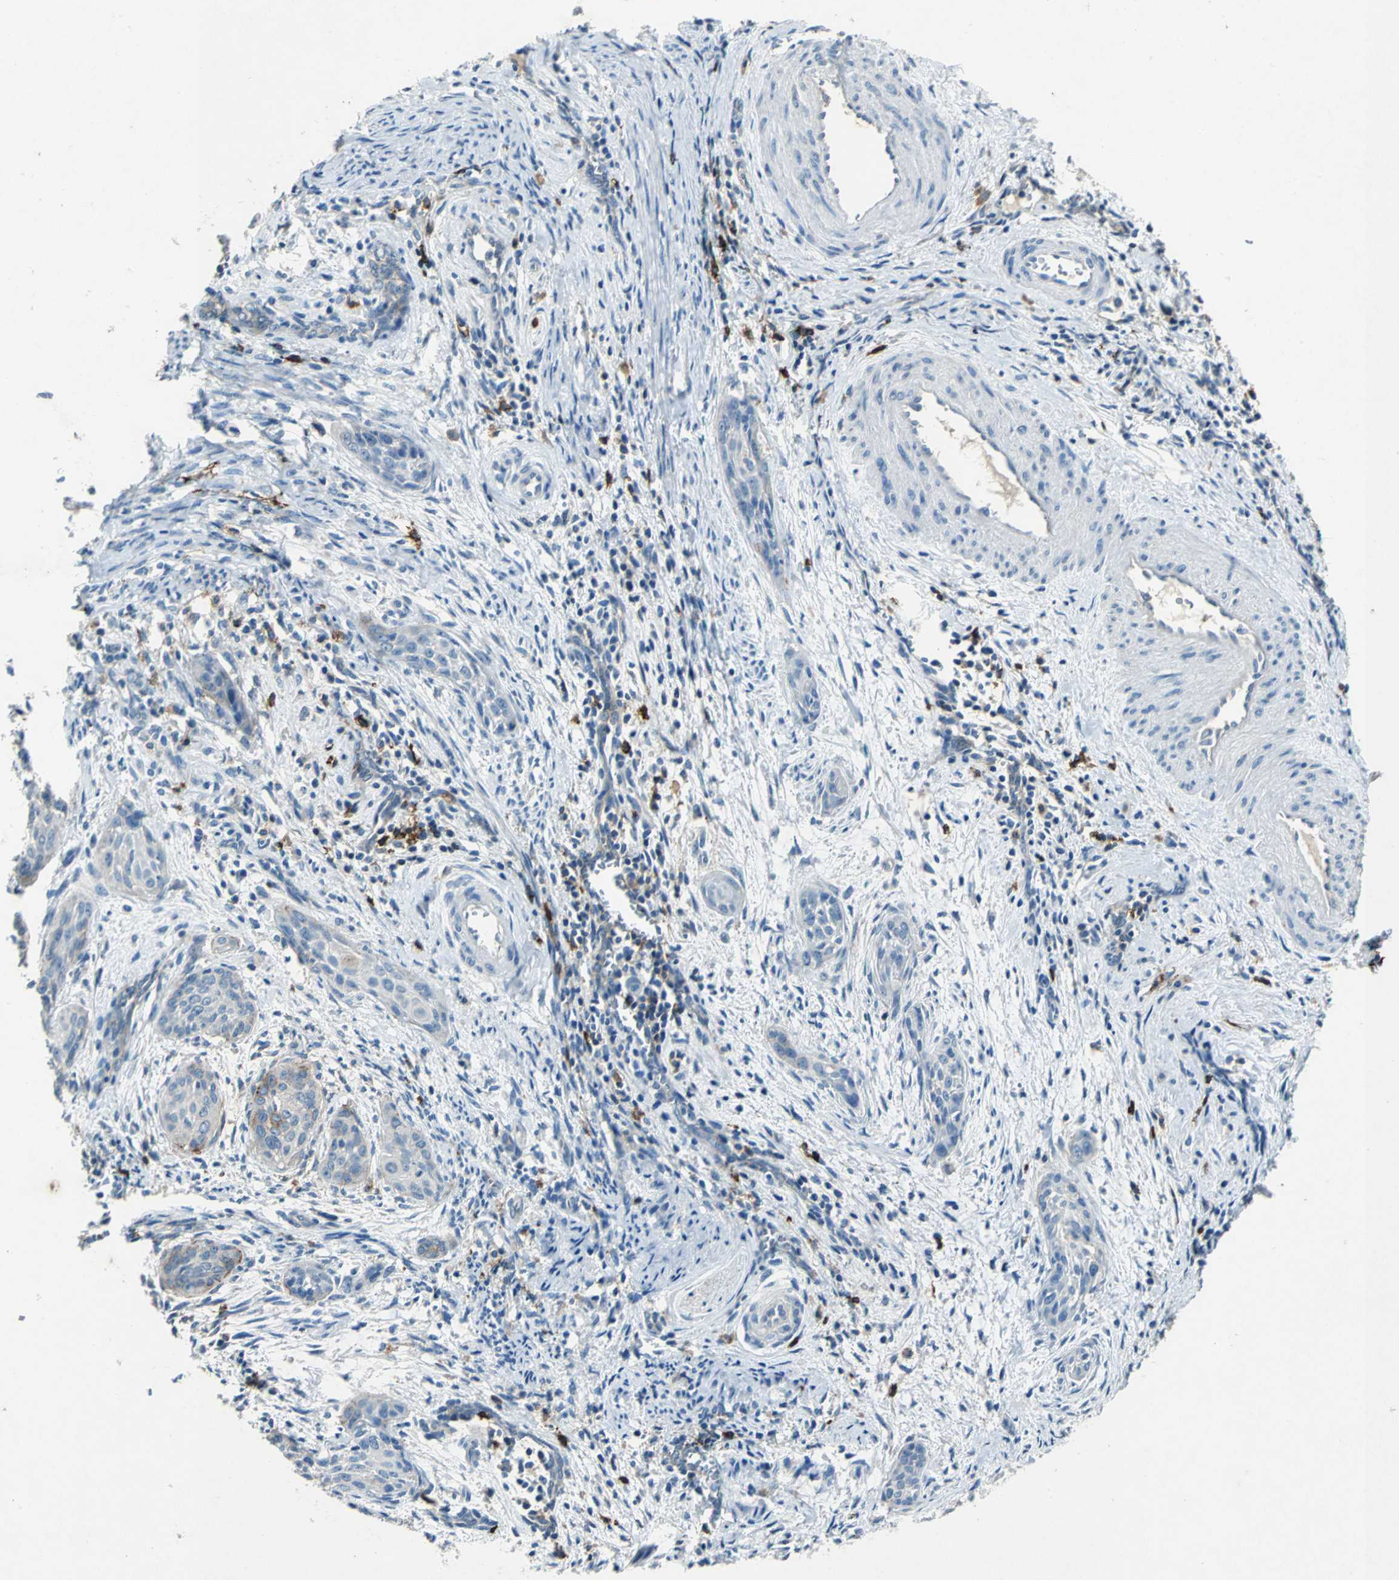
{"staining": {"intensity": "weak", "quantity": "25%-75%", "location": "cytoplasmic/membranous"}, "tissue": "cervical cancer", "cell_type": "Tumor cells", "image_type": "cancer", "snomed": [{"axis": "morphology", "description": "Squamous cell carcinoma, NOS"}, {"axis": "topography", "description": "Cervix"}], "caption": "Cervical squamous cell carcinoma stained for a protein (brown) reveals weak cytoplasmic/membranous positive positivity in approximately 25%-75% of tumor cells.", "gene": "RPS13", "patient": {"sex": "female", "age": 33}}